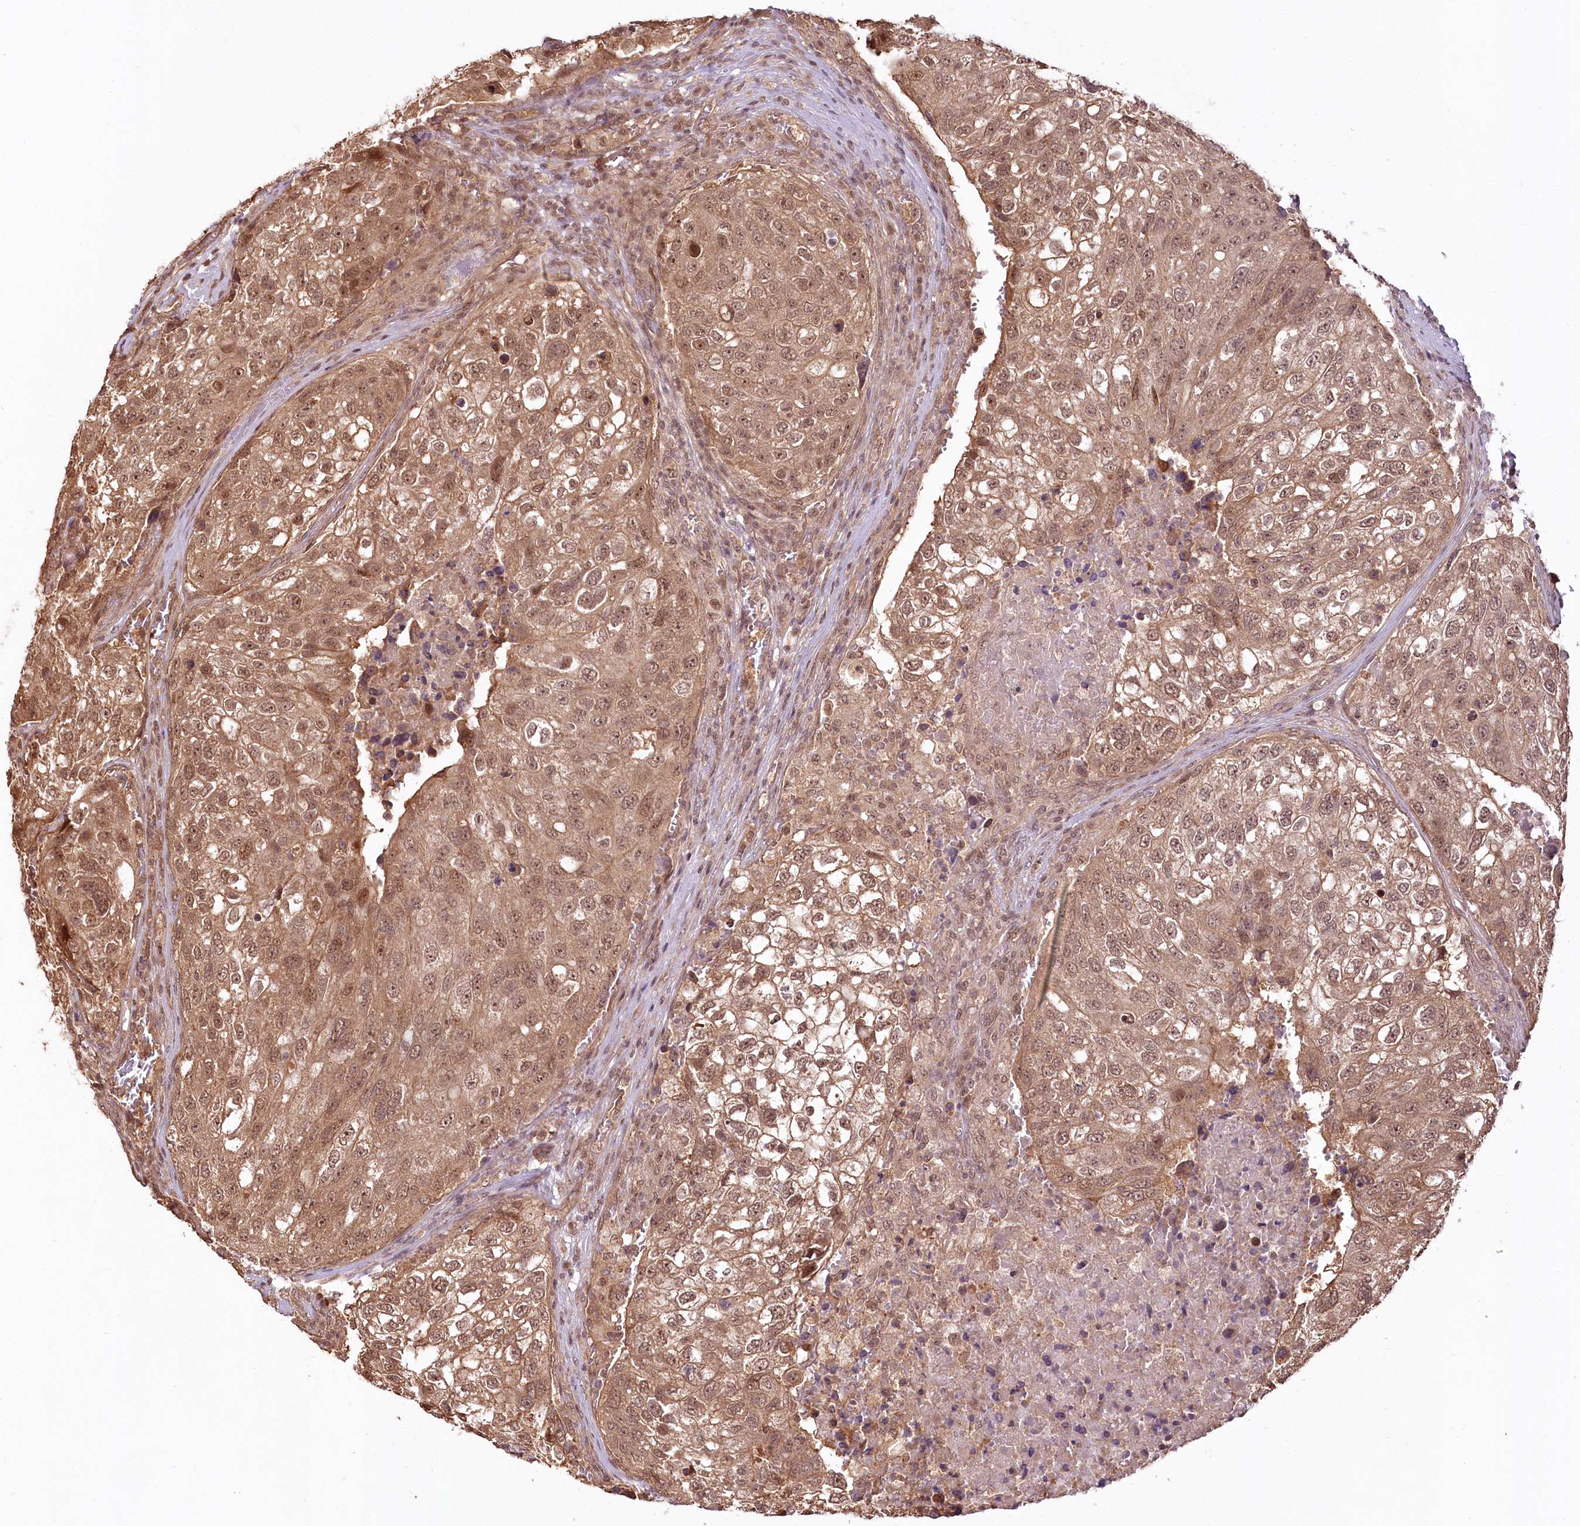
{"staining": {"intensity": "moderate", "quantity": ">75%", "location": "cytoplasmic/membranous,nuclear"}, "tissue": "urothelial cancer", "cell_type": "Tumor cells", "image_type": "cancer", "snomed": [{"axis": "morphology", "description": "Urothelial carcinoma, High grade"}, {"axis": "topography", "description": "Lymph node"}, {"axis": "topography", "description": "Urinary bladder"}], "caption": "Tumor cells show medium levels of moderate cytoplasmic/membranous and nuclear staining in approximately >75% of cells in human urothelial carcinoma (high-grade).", "gene": "R3HDM2", "patient": {"sex": "male", "age": 51}}